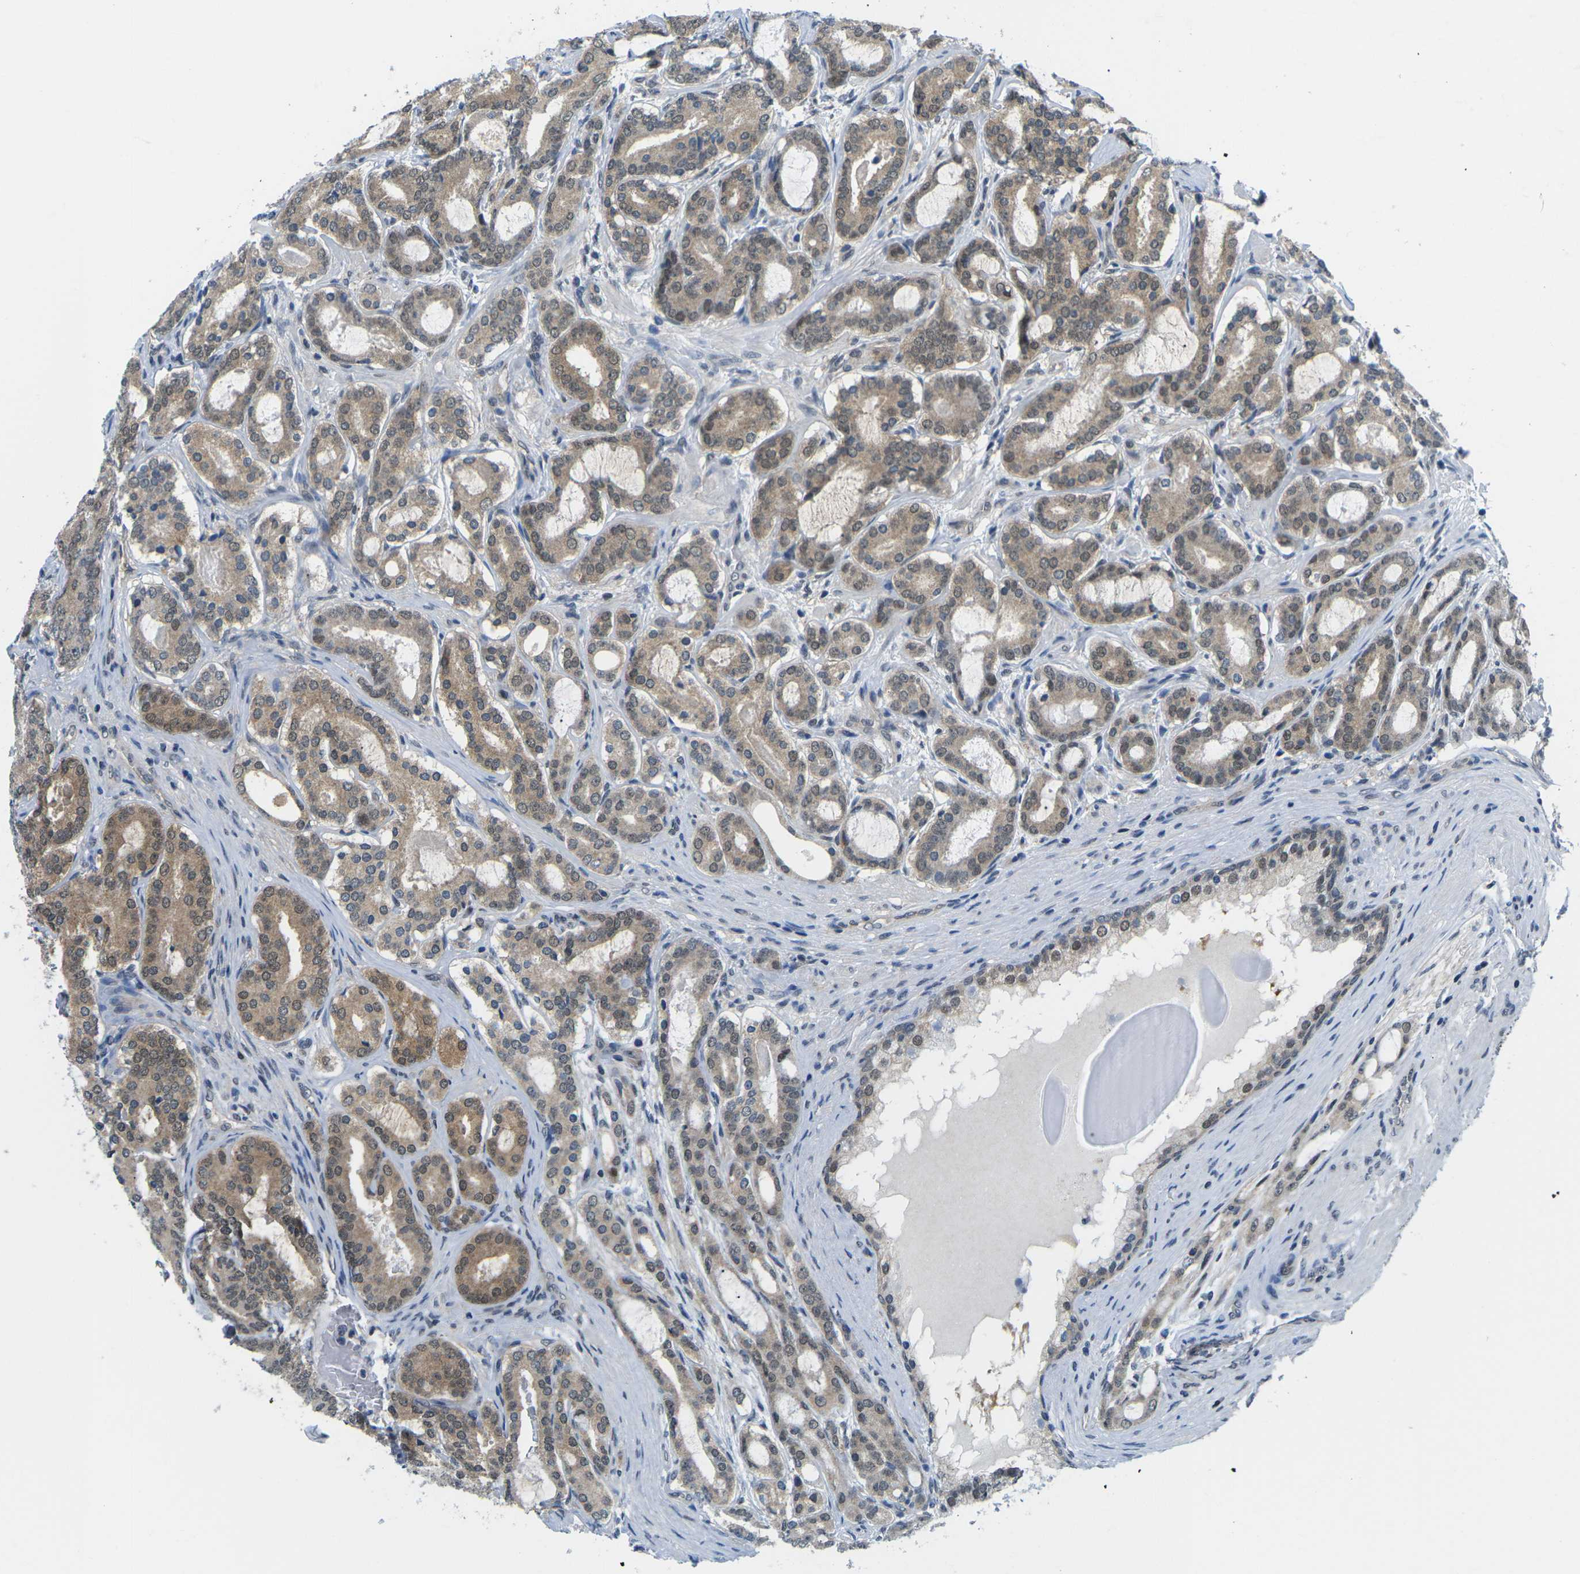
{"staining": {"intensity": "moderate", "quantity": ">75%", "location": "cytoplasmic/membranous,nuclear"}, "tissue": "prostate cancer", "cell_type": "Tumor cells", "image_type": "cancer", "snomed": [{"axis": "morphology", "description": "Adenocarcinoma, High grade"}, {"axis": "topography", "description": "Prostate"}], "caption": "Protein staining shows moderate cytoplasmic/membranous and nuclear positivity in approximately >75% of tumor cells in adenocarcinoma (high-grade) (prostate).", "gene": "UBA7", "patient": {"sex": "male", "age": 60}}